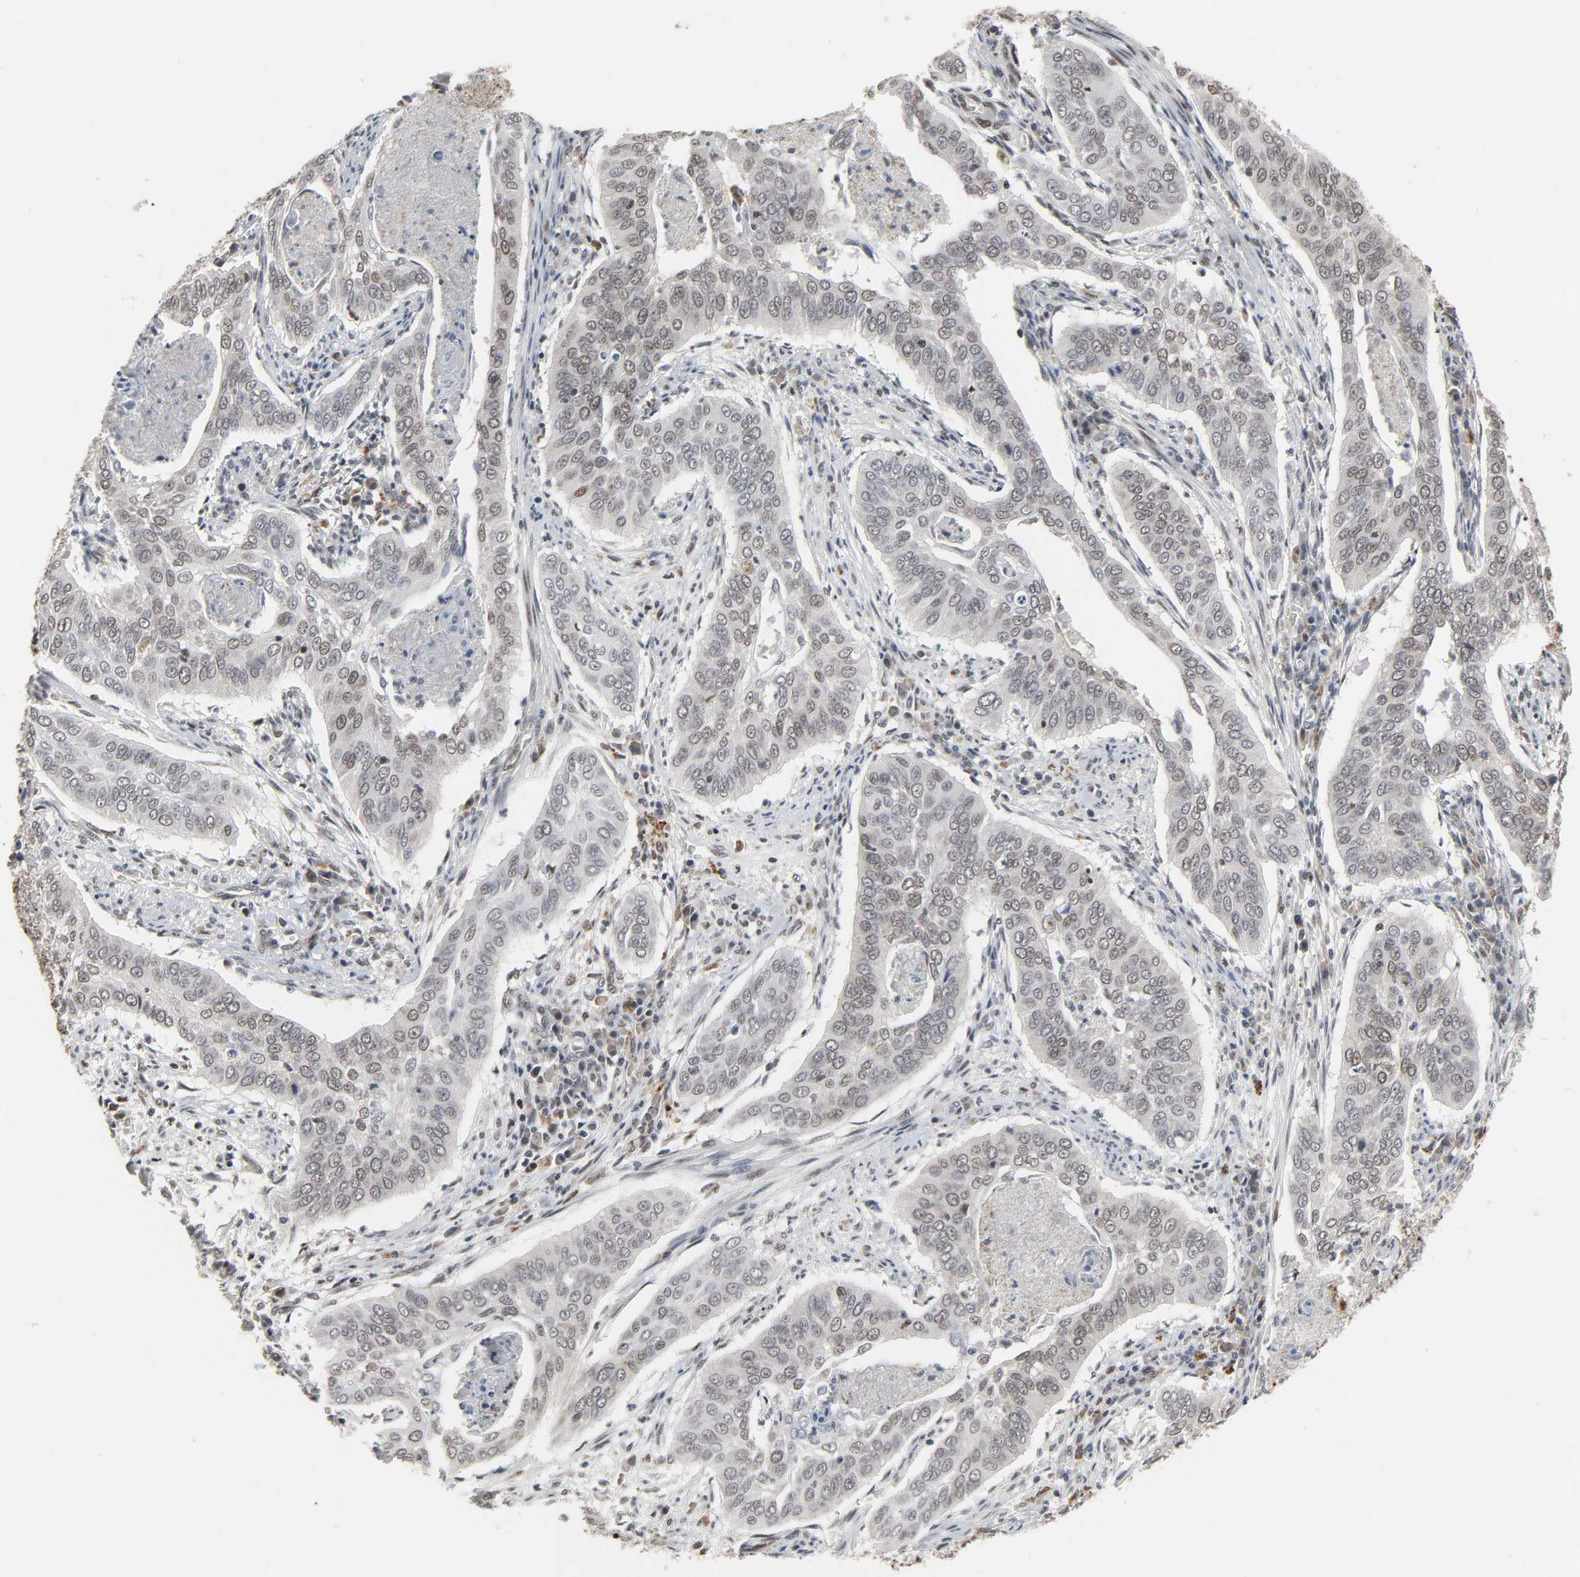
{"staining": {"intensity": "weak", "quantity": "25%-75%", "location": "nuclear"}, "tissue": "cervical cancer", "cell_type": "Tumor cells", "image_type": "cancer", "snomed": [{"axis": "morphology", "description": "Squamous cell carcinoma, NOS"}, {"axis": "topography", "description": "Cervix"}], "caption": "Cervical cancer (squamous cell carcinoma) stained with immunohistochemistry (IHC) displays weak nuclear expression in about 25%-75% of tumor cells. Using DAB (brown) and hematoxylin (blue) stains, captured at high magnification using brightfield microscopy.", "gene": "DAZAP1", "patient": {"sex": "female", "age": 39}}